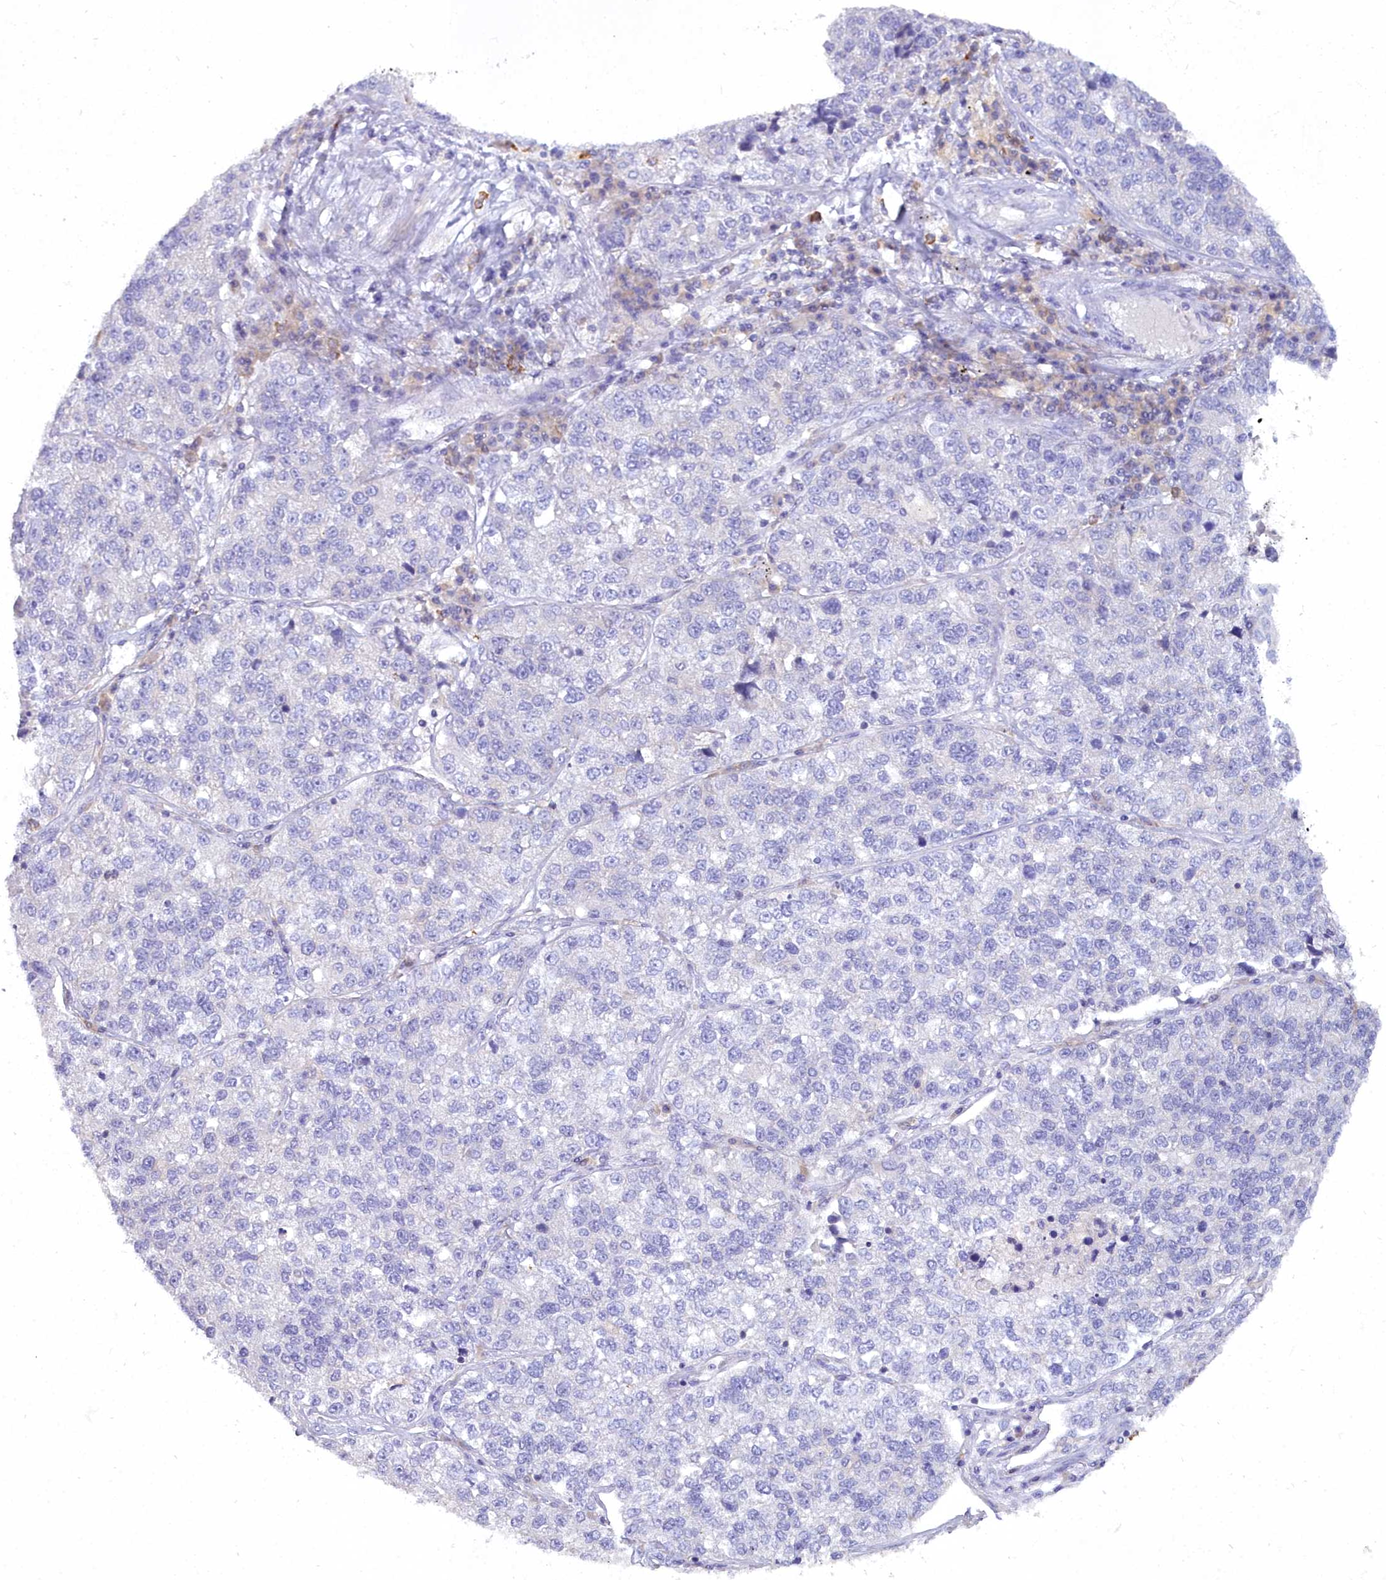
{"staining": {"intensity": "negative", "quantity": "none", "location": "none"}, "tissue": "lung cancer", "cell_type": "Tumor cells", "image_type": "cancer", "snomed": [{"axis": "morphology", "description": "Adenocarcinoma, NOS"}, {"axis": "topography", "description": "Lung"}], "caption": "Tumor cells show no significant protein expression in lung cancer (adenocarcinoma).", "gene": "BLNK", "patient": {"sex": "male", "age": 49}}